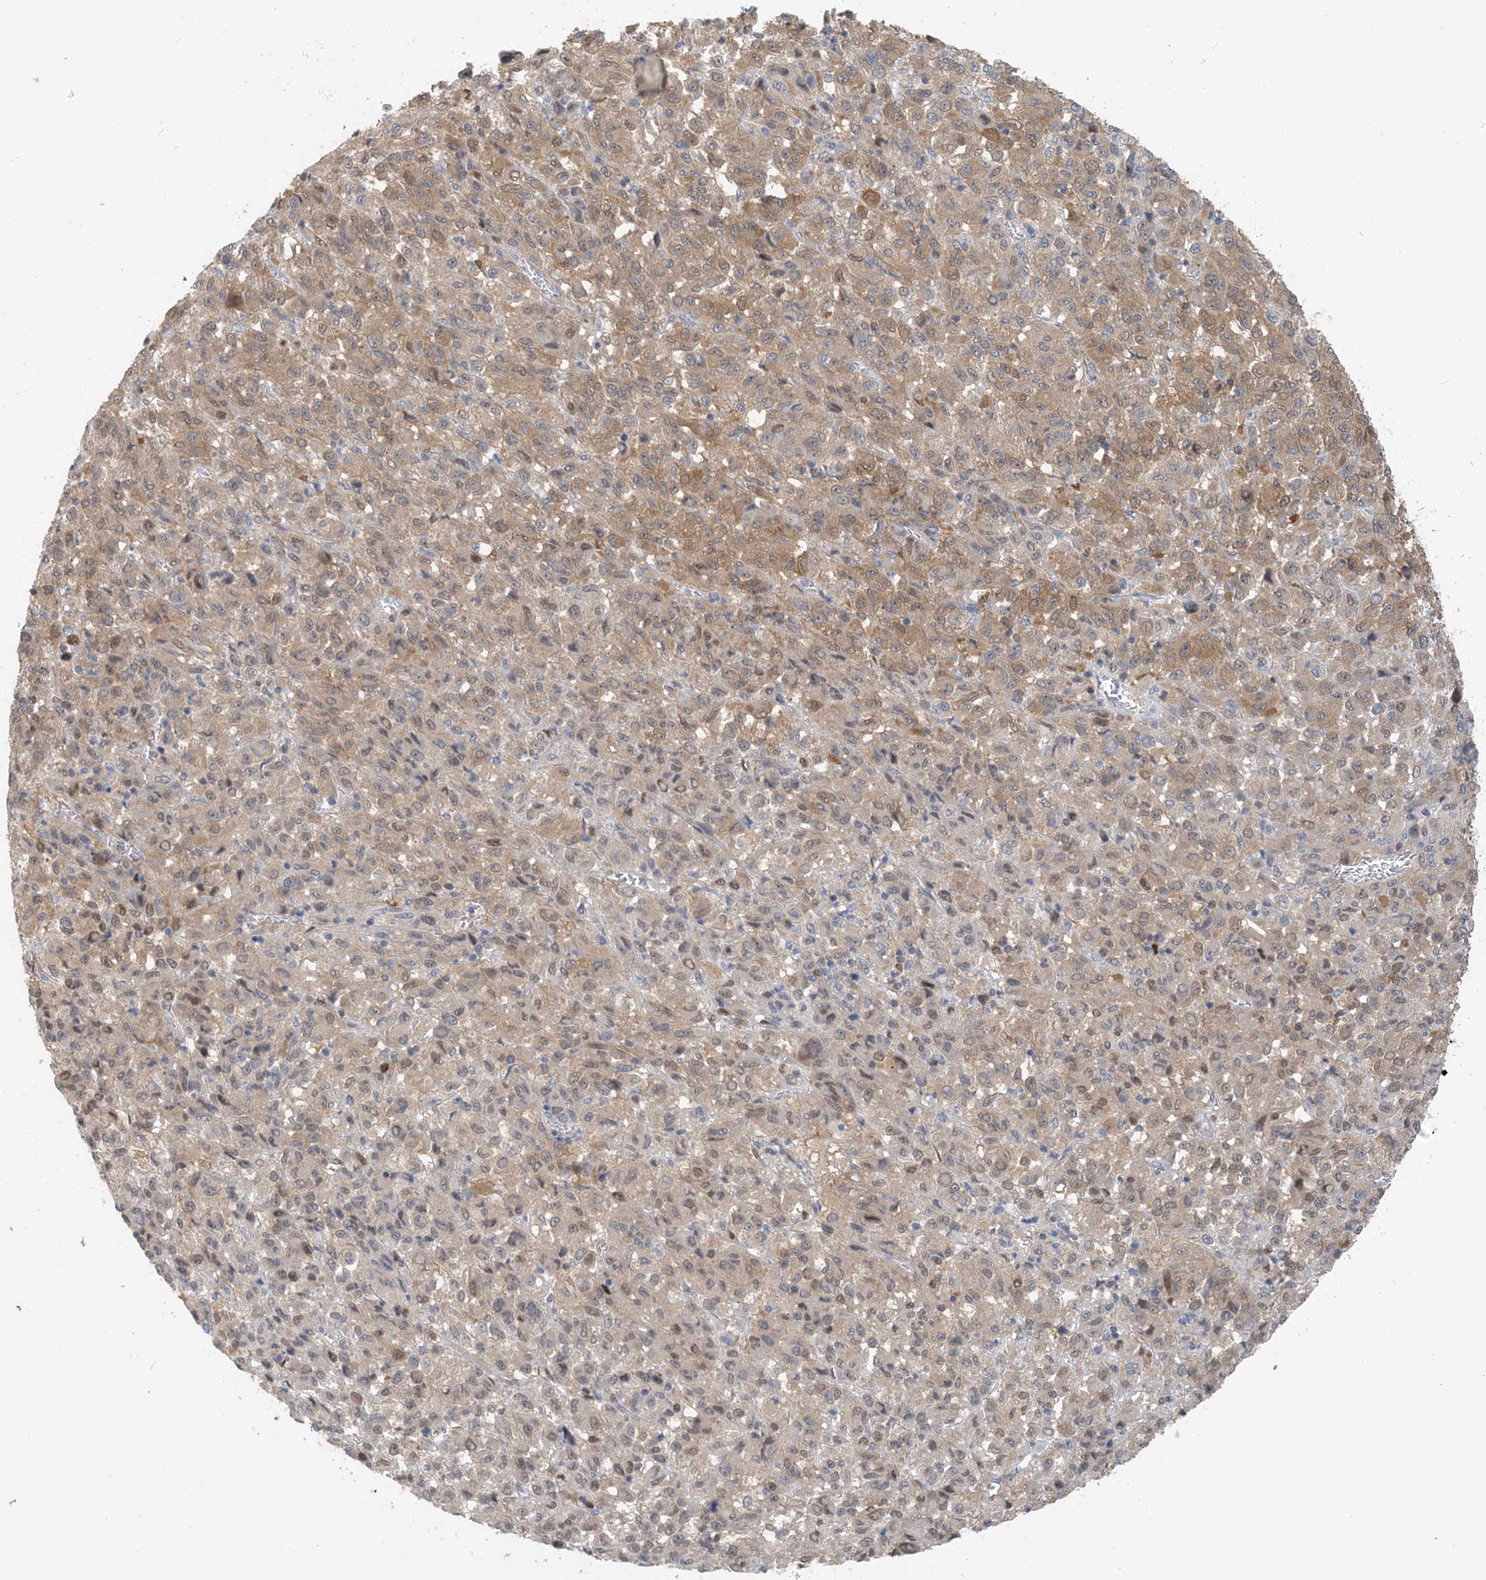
{"staining": {"intensity": "moderate", "quantity": ">75%", "location": "cytoplasmic/membranous,nuclear"}, "tissue": "melanoma", "cell_type": "Tumor cells", "image_type": "cancer", "snomed": [{"axis": "morphology", "description": "Malignant melanoma, Metastatic site"}, {"axis": "topography", "description": "Lung"}], "caption": "Immunohistochemical staining of malignant melanoma (metastatic site) demonstrates medium levels of moderate cytoplasmic/membranous and nuclear staining in about >75% of tumor cells.", "gene": "ZC3H12A", "patient": {"sex": "male", "age": 64}}